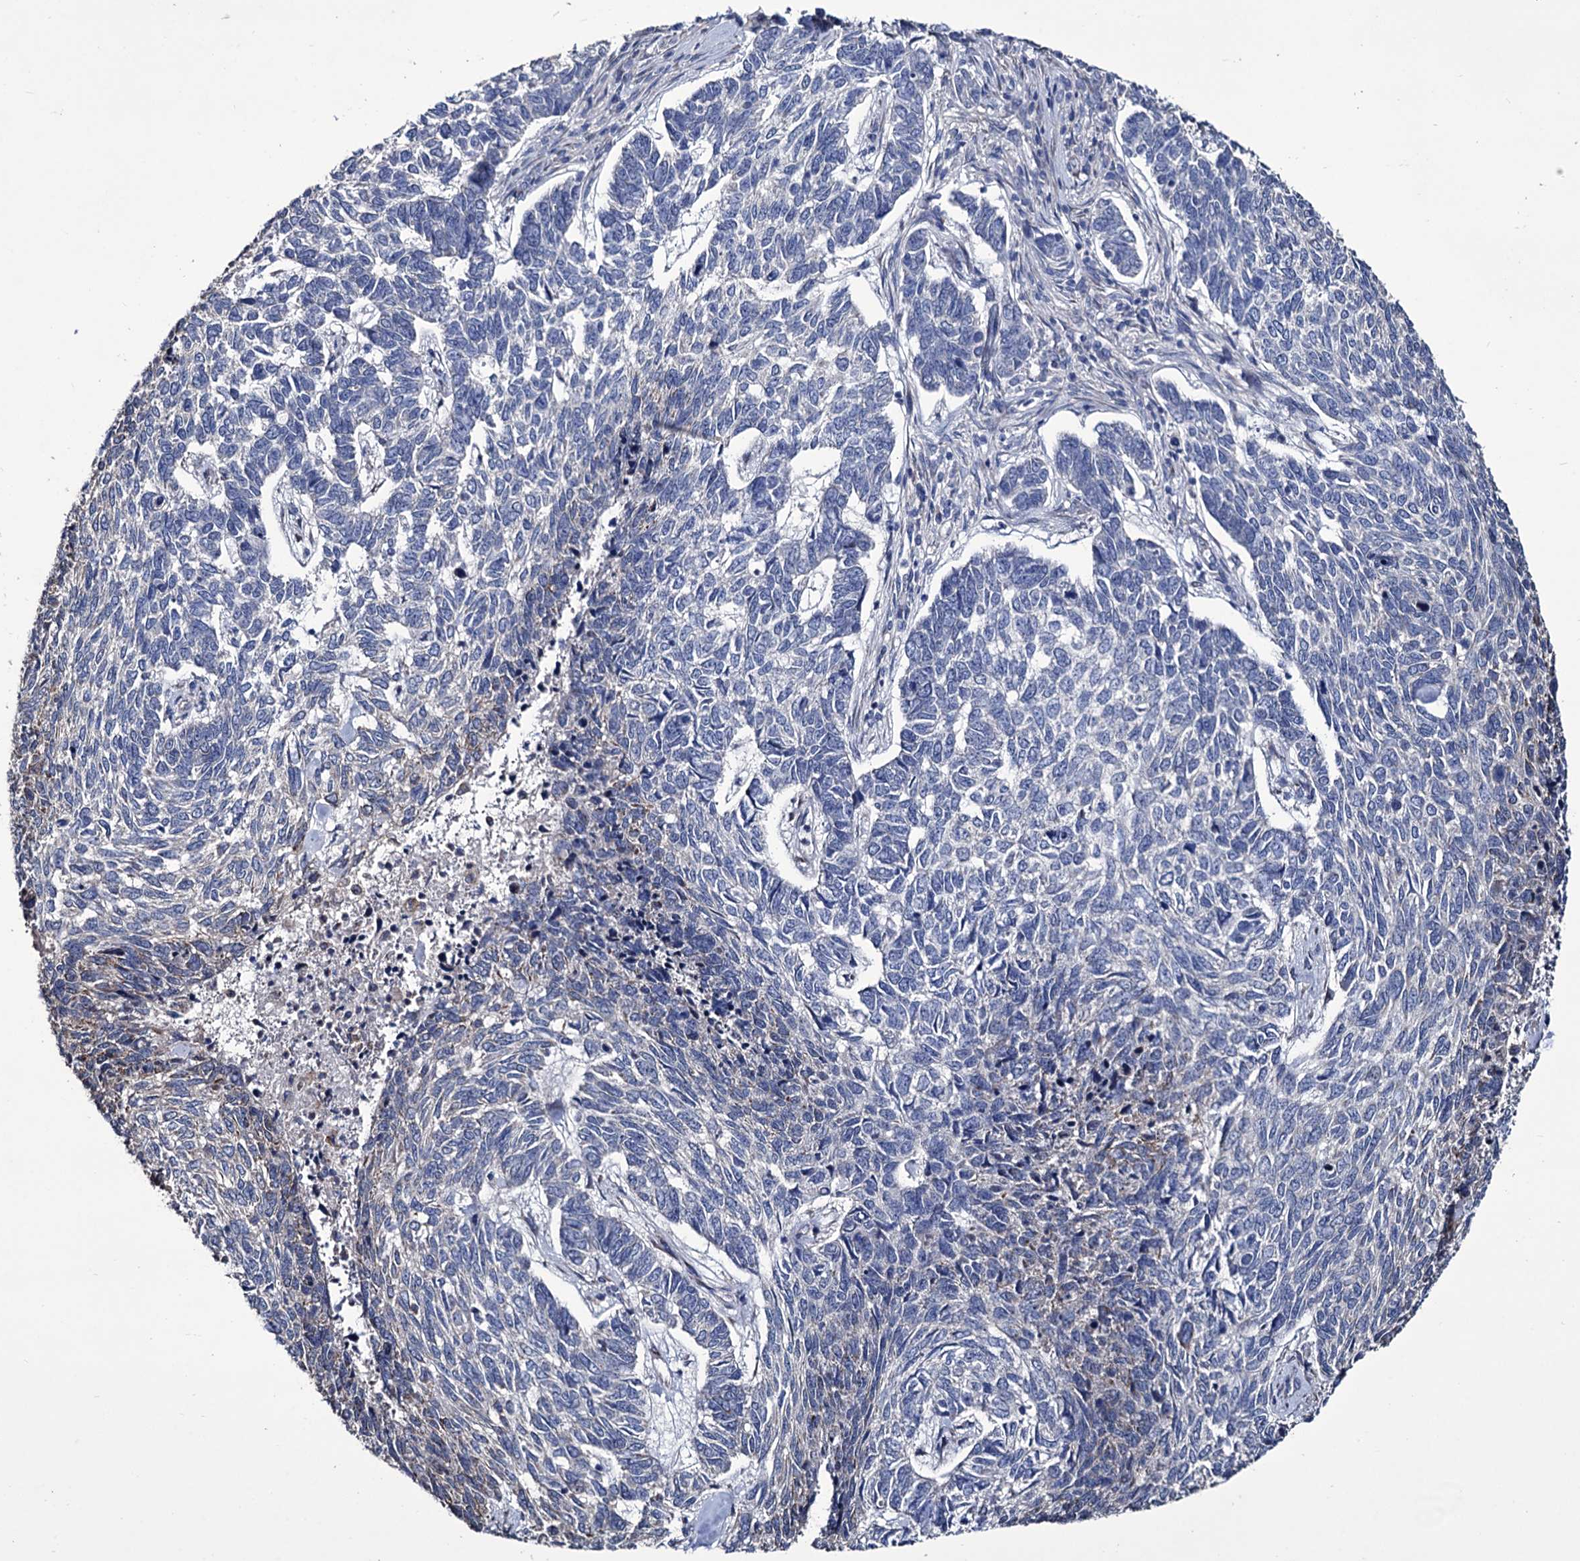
{"staining": {"intensity": "negative", "quantity": "none", "location": "none"}, "tissue": "skin cancer", "cell_type": "Tumor cells", "image_type": "cancer", "snomed": [{"axis": "morphology", "description": "Basal cell carcinoma"}, {"axis": "topography", "description": "Skin"}], "caption": "High magnification brightfield microscopy of basal cell carcinoma (skin) stained with DAB (3,3'-diaminobenzidine) (brown) and counterstained with hematoxylin (blue): tumor cells show no significant positivity.", "gene": "TUBGCP5", "patient": {"sex": "female", "age": 65}}